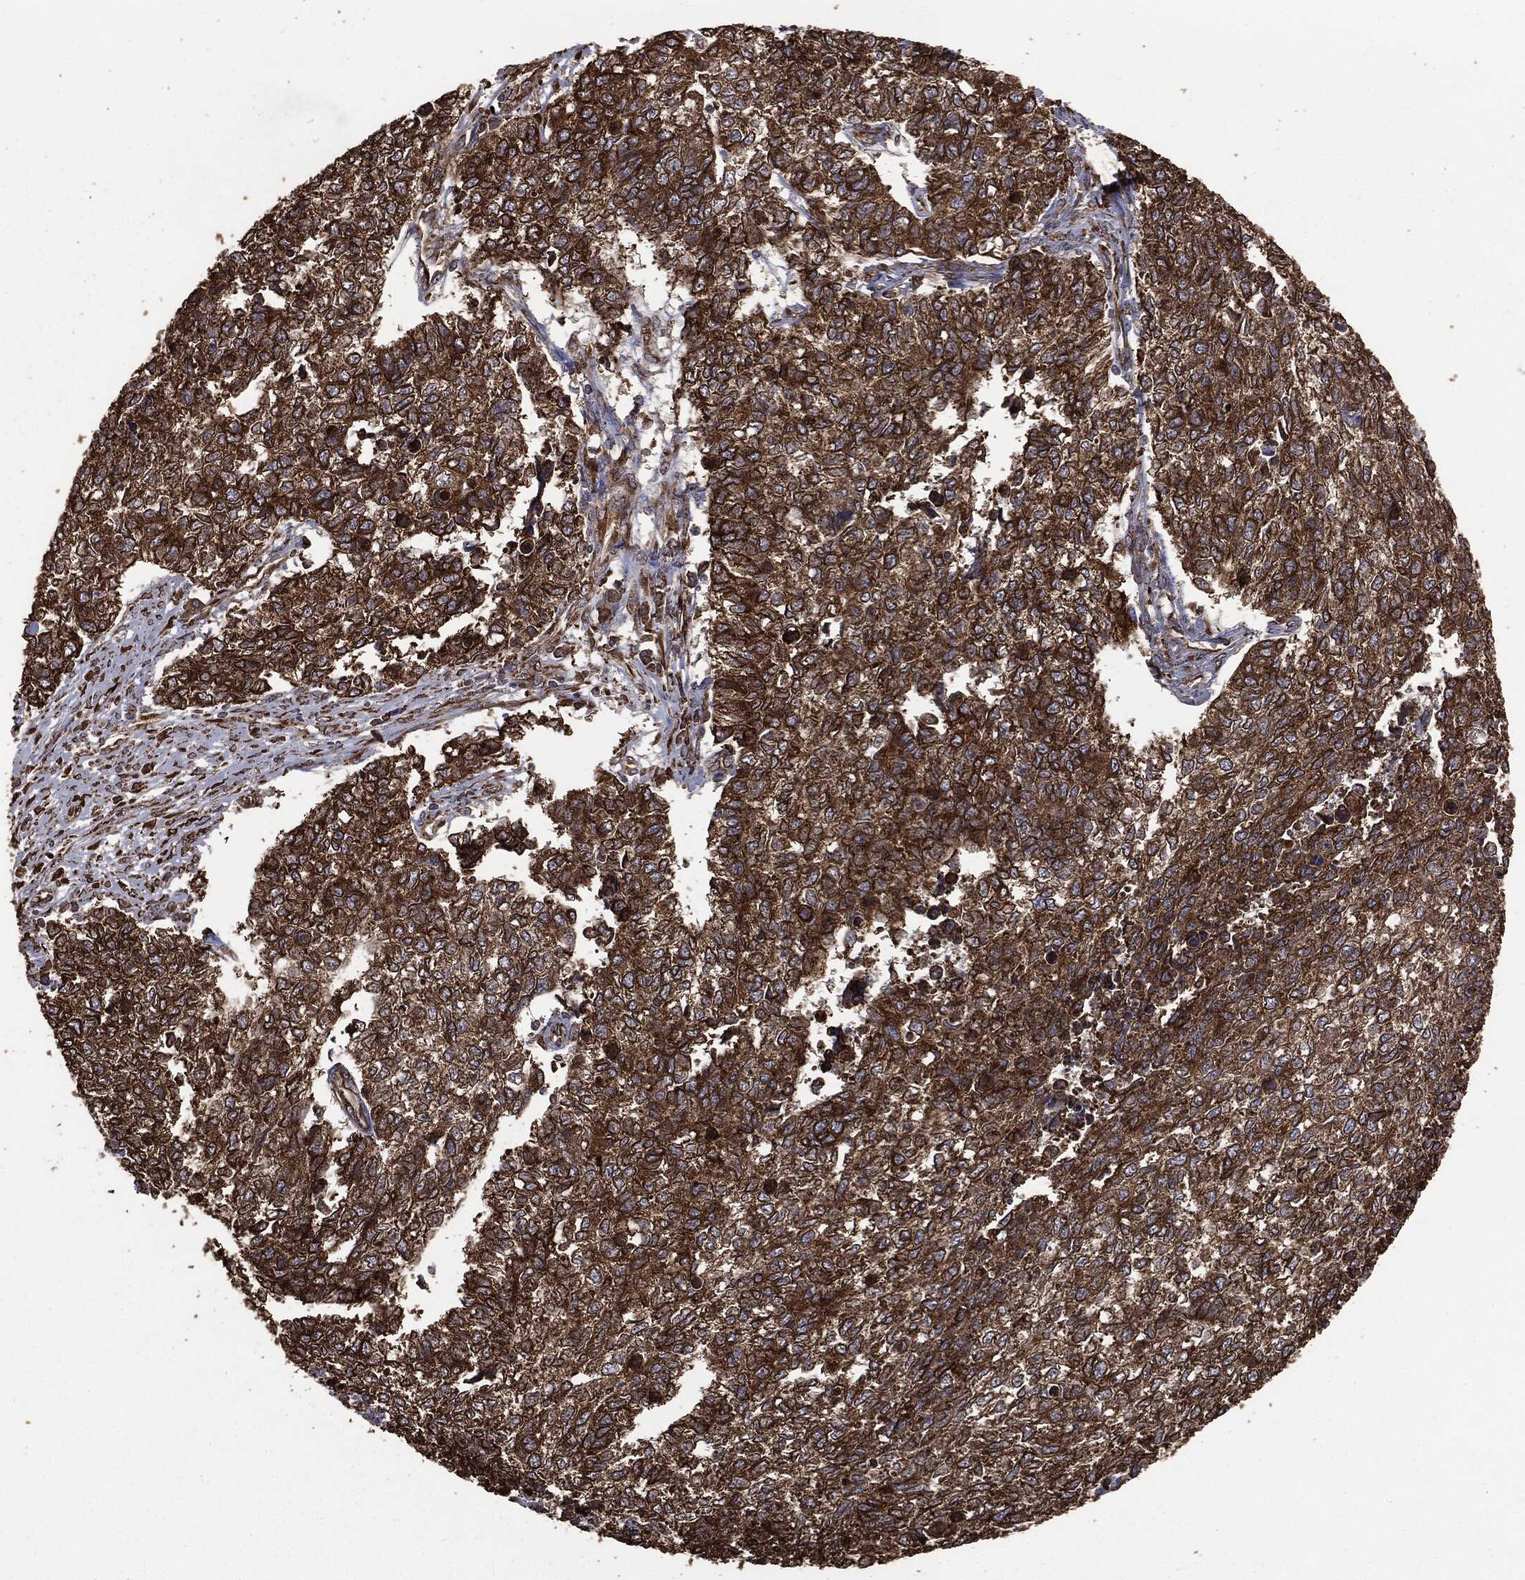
{"staining": {"intensity": "strong", "quantity": ">75%", "location": "cytoplasmic/membranous"}, "tissue": "cervical cancer", "cell_type": "Tumor cells", "image_type": "cancer", "snomed": [{"axis": "morphology", "description": "Adenocarcinoma, NOS"}, {"axis": "topography", "description": "Cervix"}], "caption": "Immunohistochemistry (IHC) micrograph of neoplastic tissue: cervical cancer (adenocarcinoma) stained using immunohistochemistry (IHC) demonstrates high levels of strong protein expression localized specifically in the cytoplasmic/membranous of tumor cells, appearing as a cytoplasmic/membranous brown color.", "gene": "MTOR", "patient": {"sex": "female", "age": 63}}